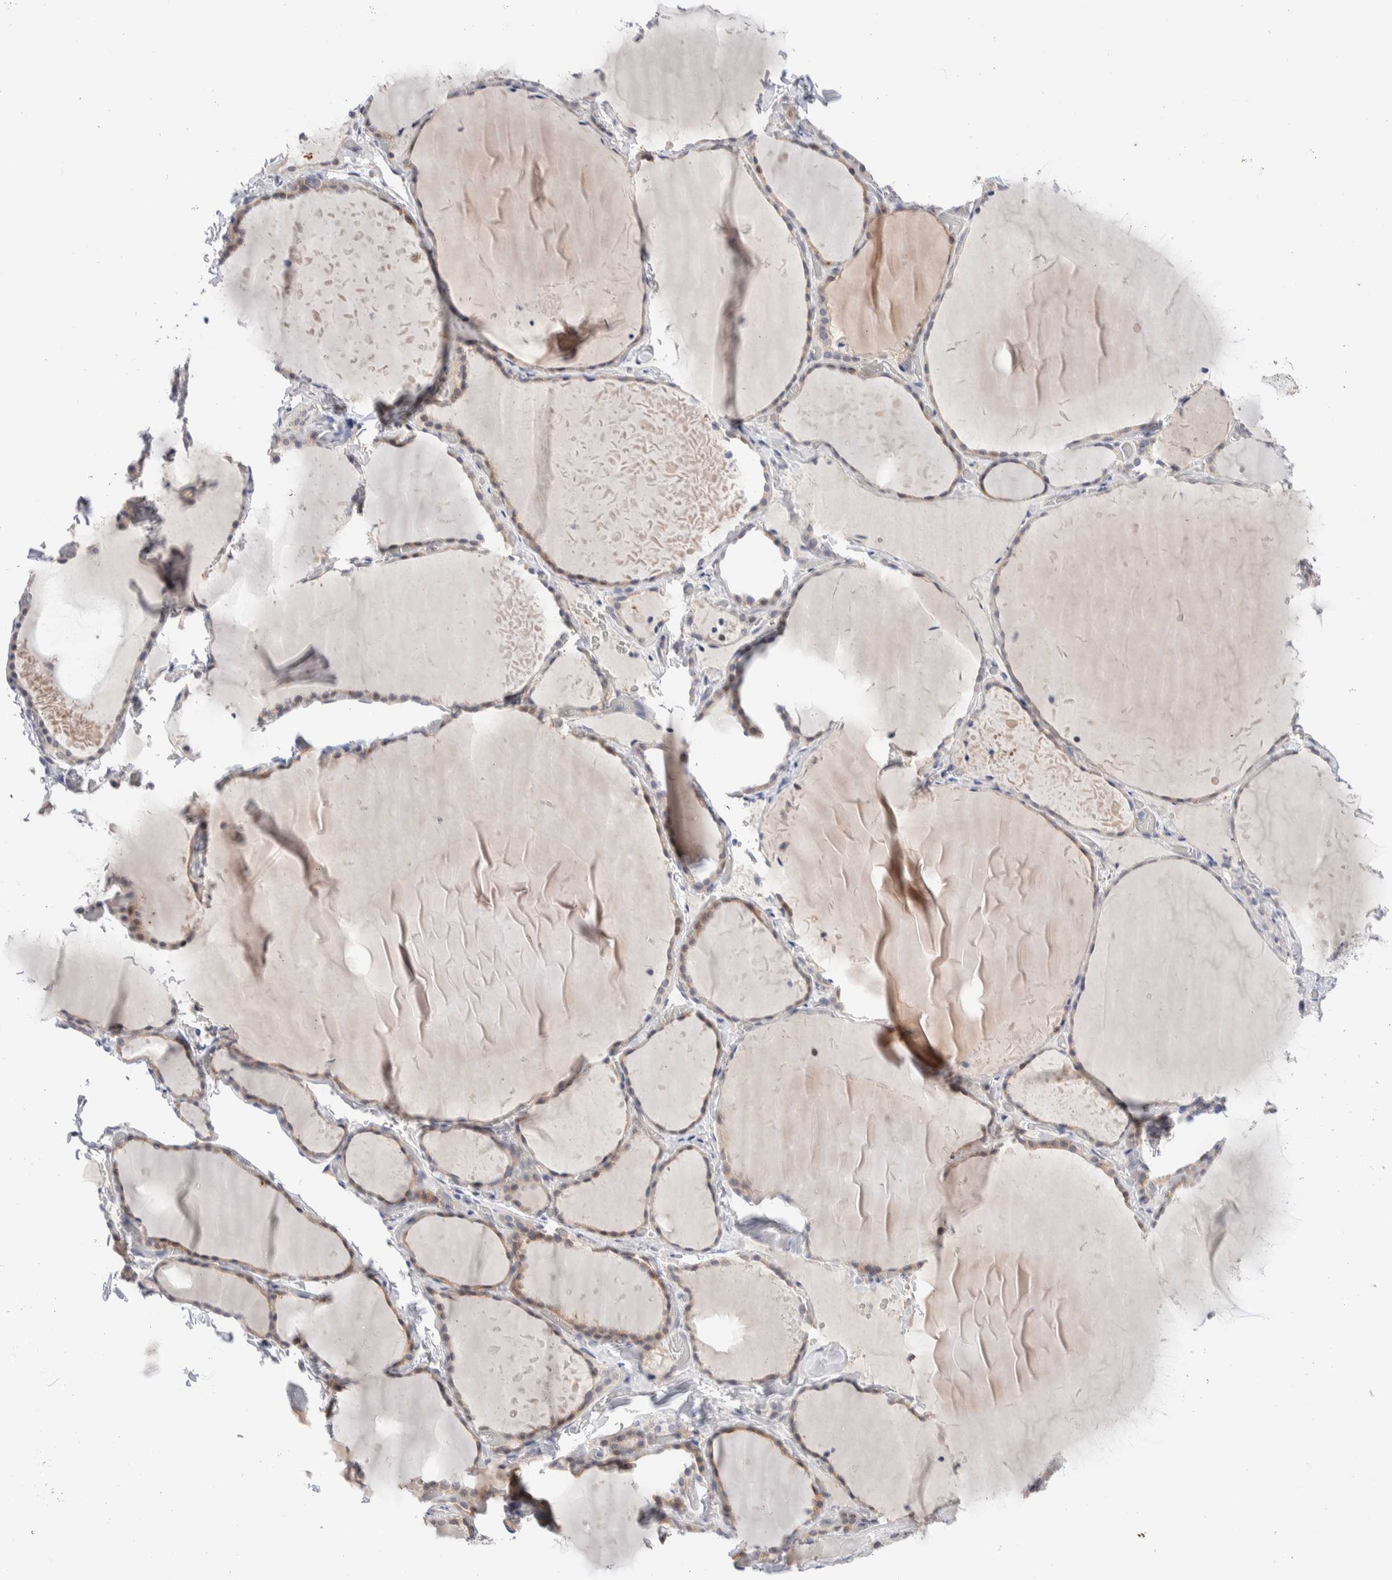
{"staining": {"intensity": "moderate", "quantity": "25%-75%", "location": "cytoplasmic/membranous"}, "tissue": "thyroid gland", "cell_type": "Glandular cells", "image_type": "normal", "snomed": [{"axis": "morphology", "description": "Normal tissue, NOS"}, {"axis": "topography", "description": "Thyroid gland"}], "caption": "Moderate cytoplasmic/membranous protein positivity is seen in approximately 25%-75% of glandular cells in thyroid gland. (DAB (3,3'-diaminobenzidine) IHC, brown staining for protein, blue staining for nuclei).", "gene": "DNAJB6", "patient": {"sex": "female", "age": 22}}